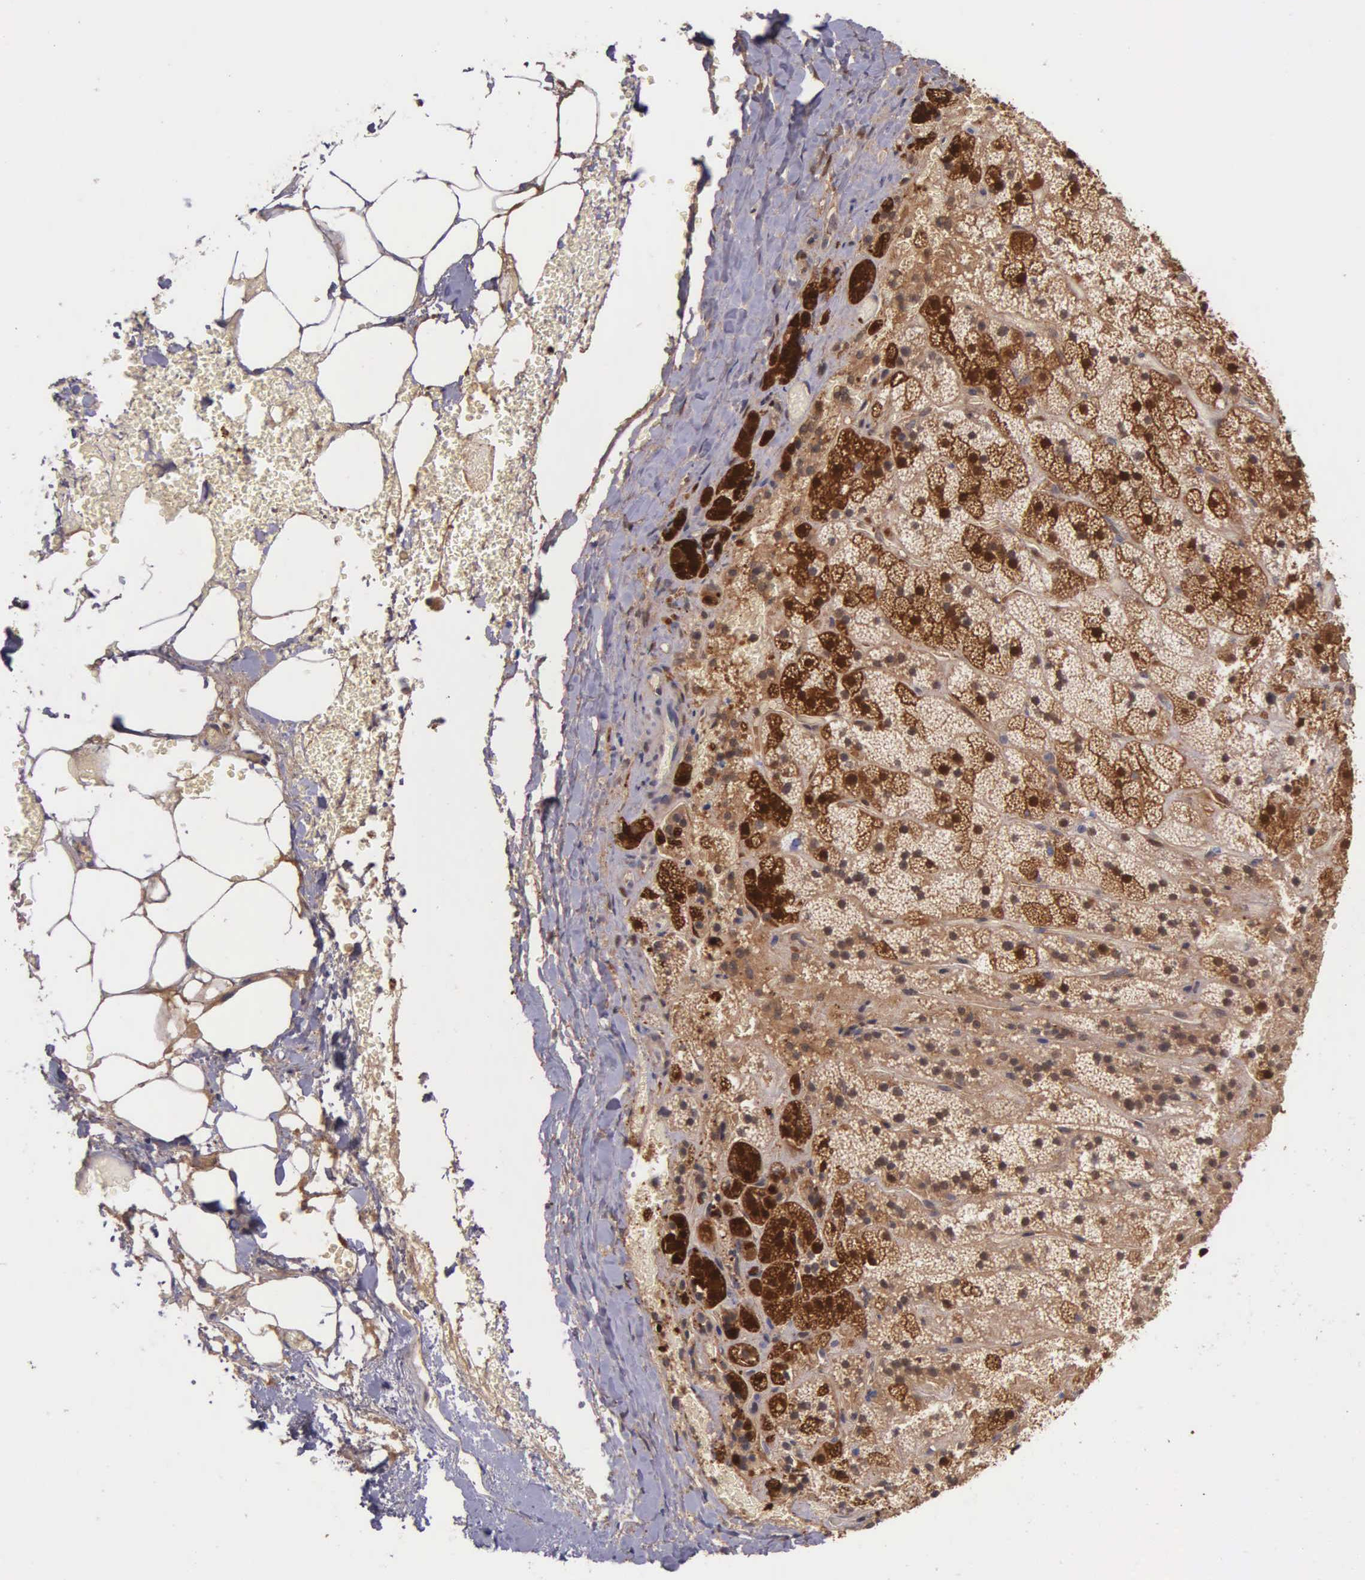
{"staining": {"intensity": "moderate", "quantity": ">75%", "location": "cytoplasmic/membranous"}, "tissue": "adrenal gland", "cell_type": "Glandular cells", "image_type": "normal", "snomed": [{"axis": "morphology", "description": "Normal tissue, NOS"}, {"axis": "topography", "description": "Adrenal gland"}], "caption": "A brown stain highlights moderate cytoplasmic/membranous staining of a protein in glandular cells of normal human adrenal gland. (DAB IHC with brightfield microscopy, high magnification).", "gene": "GSTT2B", "patient": {"sex": "male", "age": 57}}